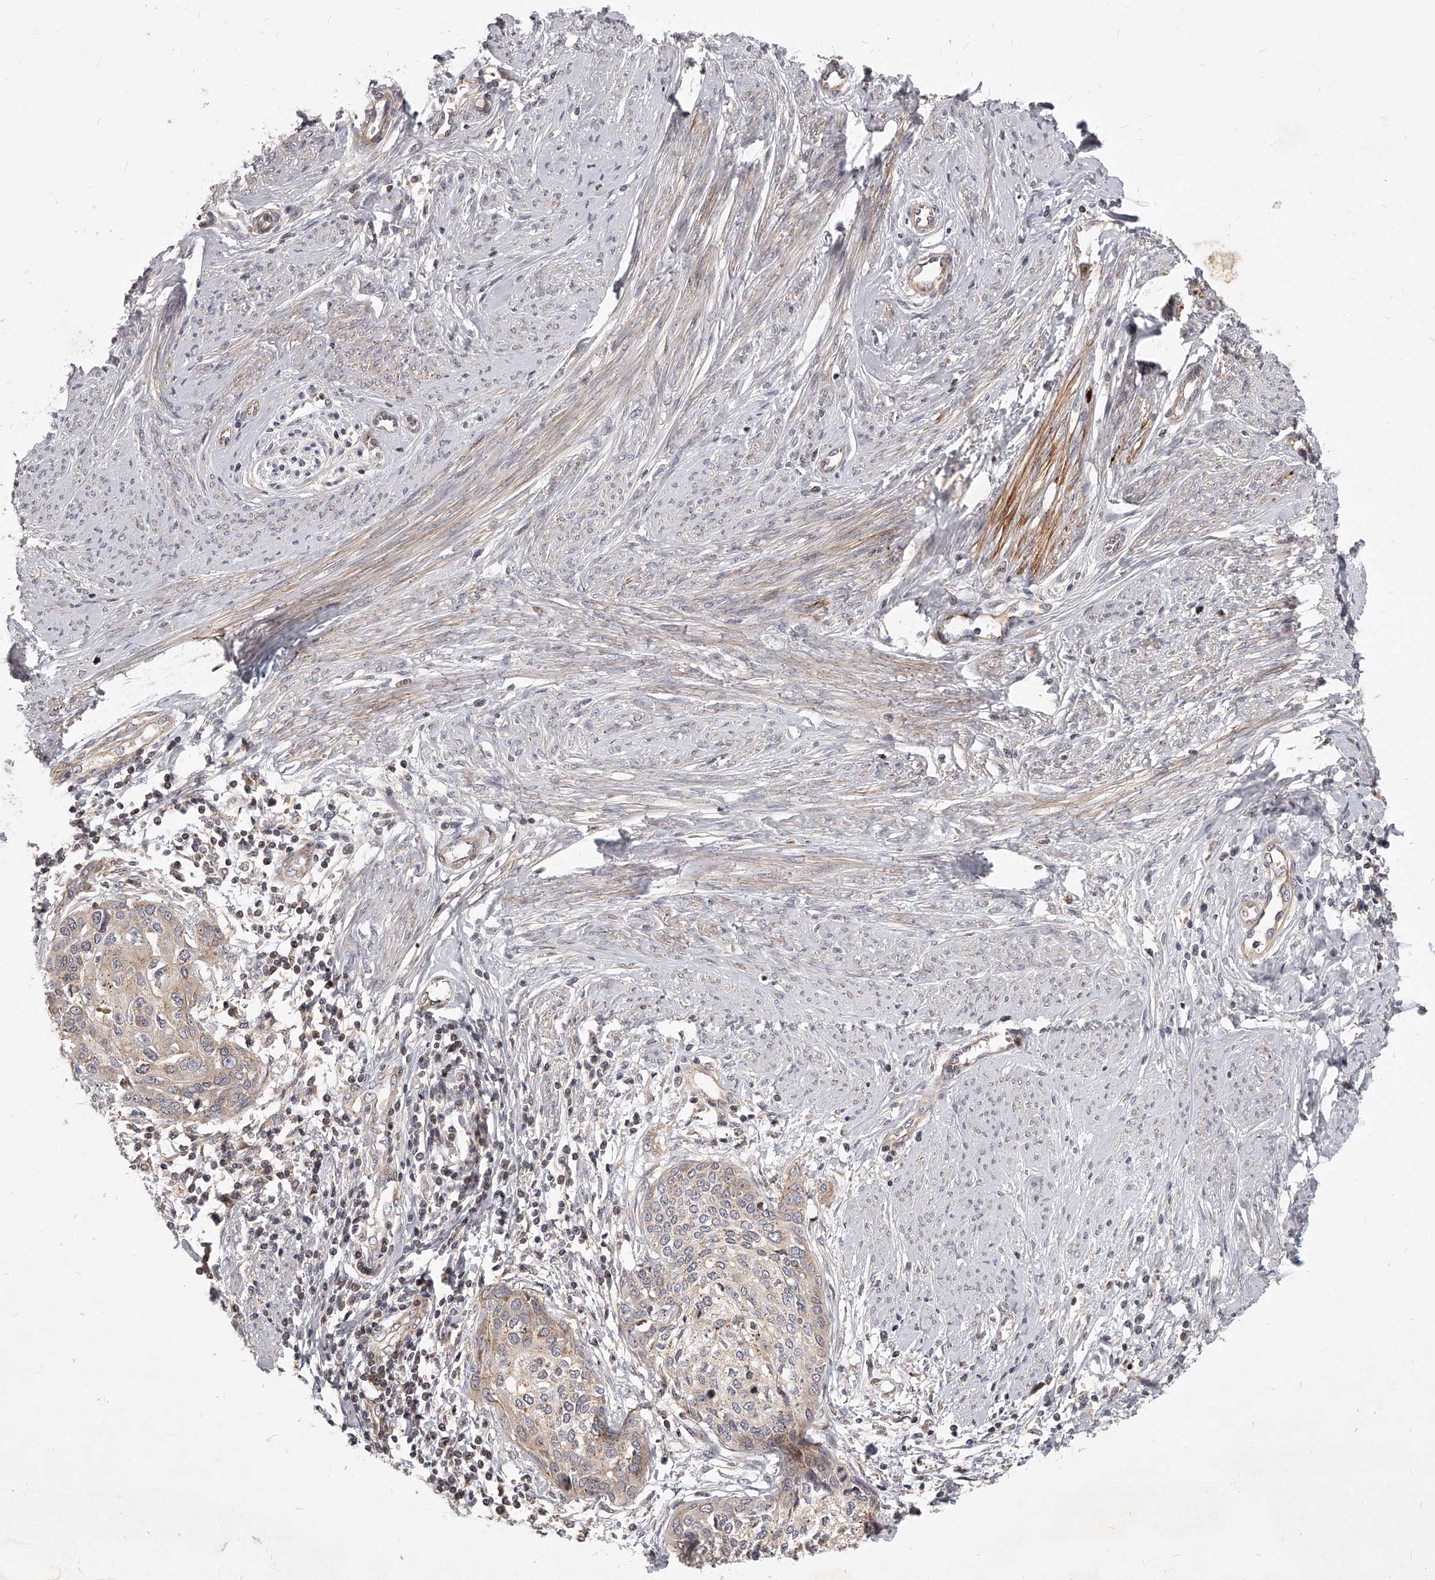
{"staining": {"intensity": "weak", "quantity": "25%-75%", "location": "cytoplasmic/membranous"}, "tissue": "cervical cancer", "cell_type": "Tumor cells", "image_type": "cancer", "snomed": [{"axis": "morphology", "description": "Squamous cell carcinoma, NOS"}, {"axis": "topography", "description": "Cervix"}], "caption": "Cervical cancer (squamous cell carcinoma) stained for a protein reveals weak cytoplasmic/membranous positivity in tumor cells.", "gene": "SLC37A1", "patient": {"sex": "female", "age": 37}}